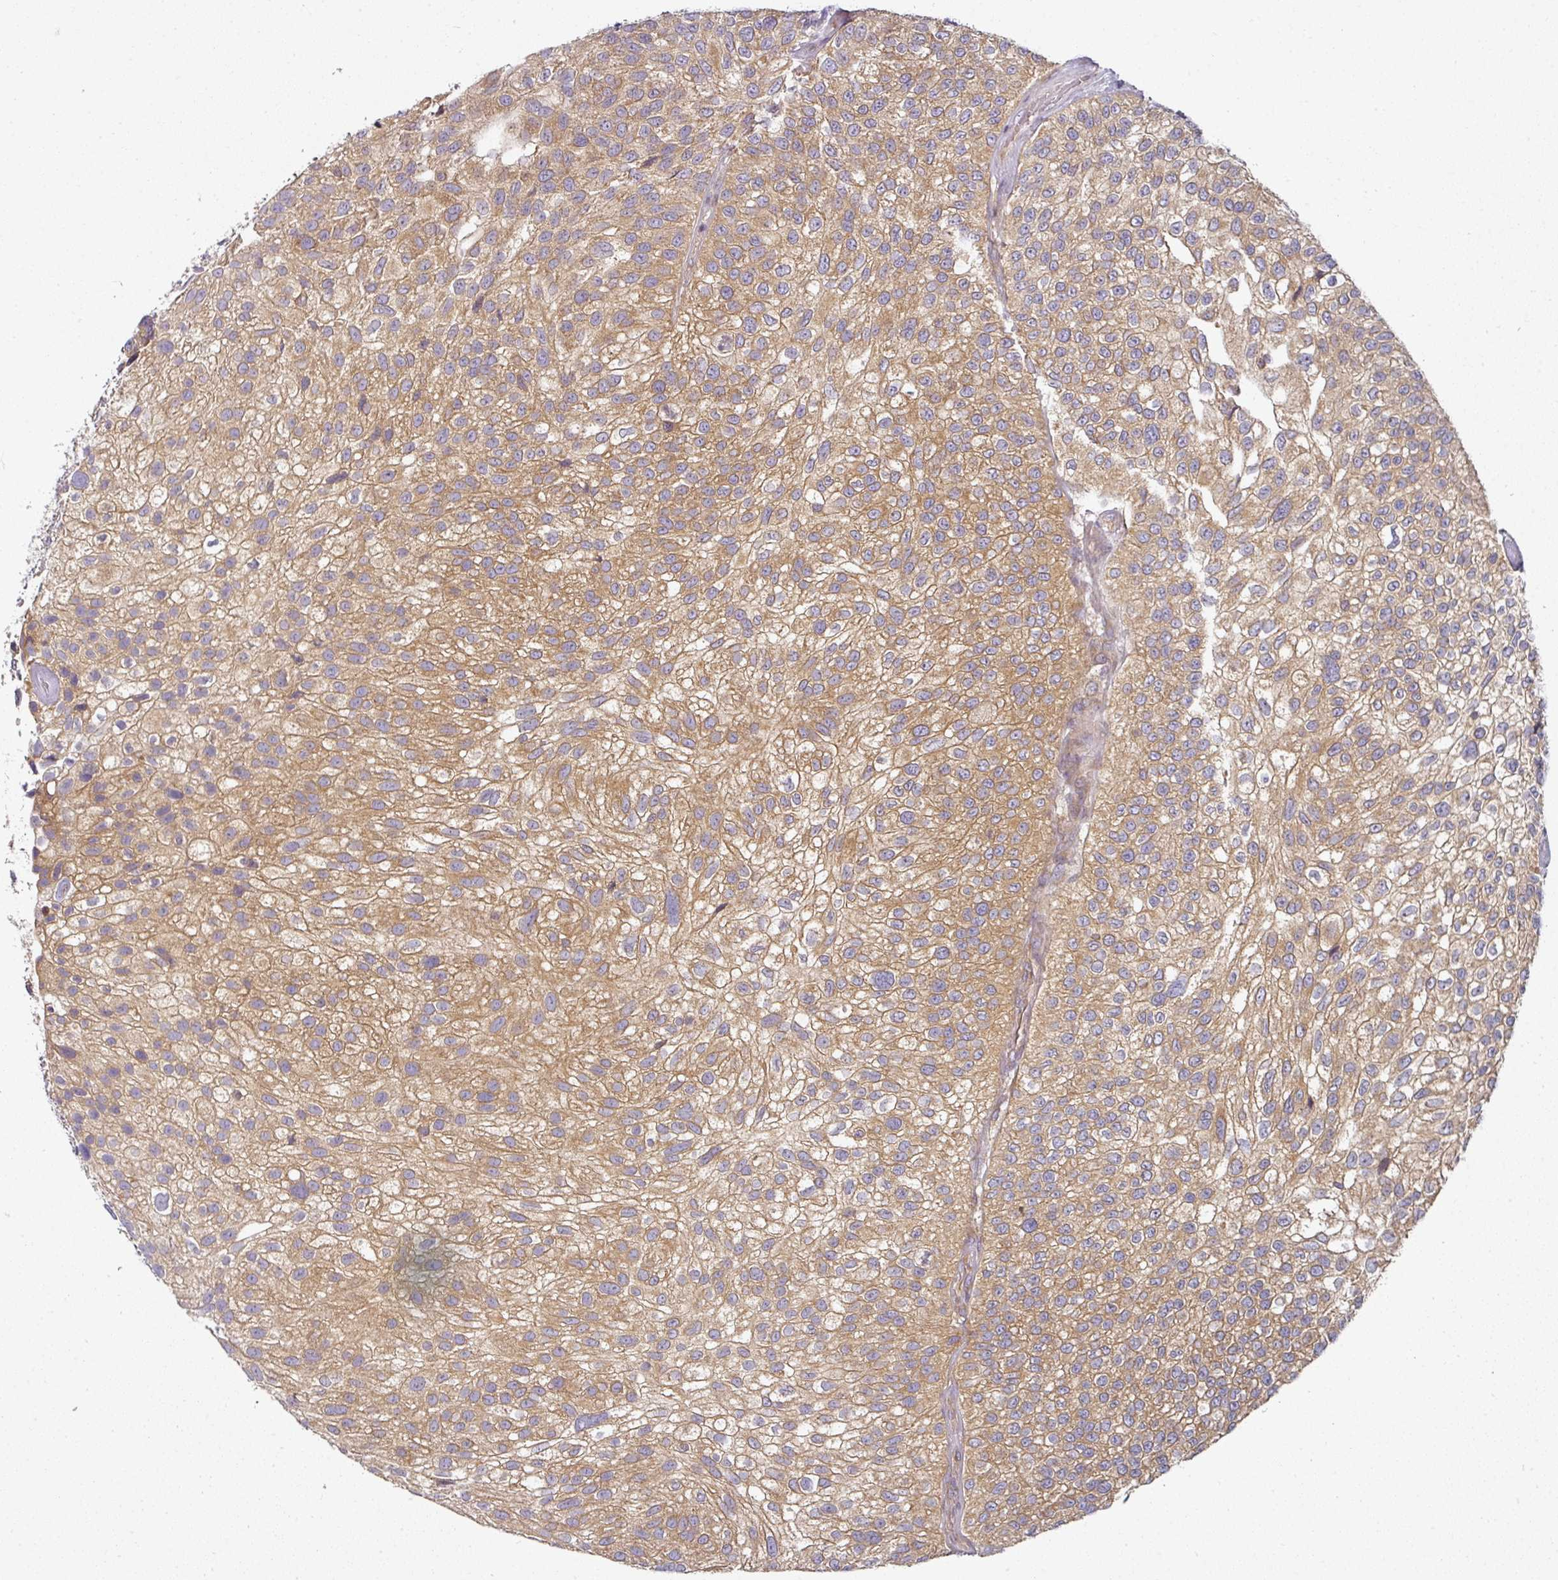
{"staining": {"intensity": "moderate", "quantity": ">75%", "location": "cytoplasmic/membranous"}, "tissue": "urothelial cancer", "cell_type": "Tumor cells", "image_type": "cancer", "snomed": [{"axis": "morphology", "description": "Urothelial carcinoma, NOS"}, {"axis": "topography", "description": "Urinary bladder"}], "caption": "Transitional cell carcinoma was stained to show a protein in brown. There is medium levels of moderate cytoplasmic/membranous staining in about >75% of tumor cells. (Stains: DAB in brown, nuclei in blue, Microscopy: brightfield microscopy at high magnification).", "gene": "MAP2K2", "patient": {"sex": "male", "age": 87}}